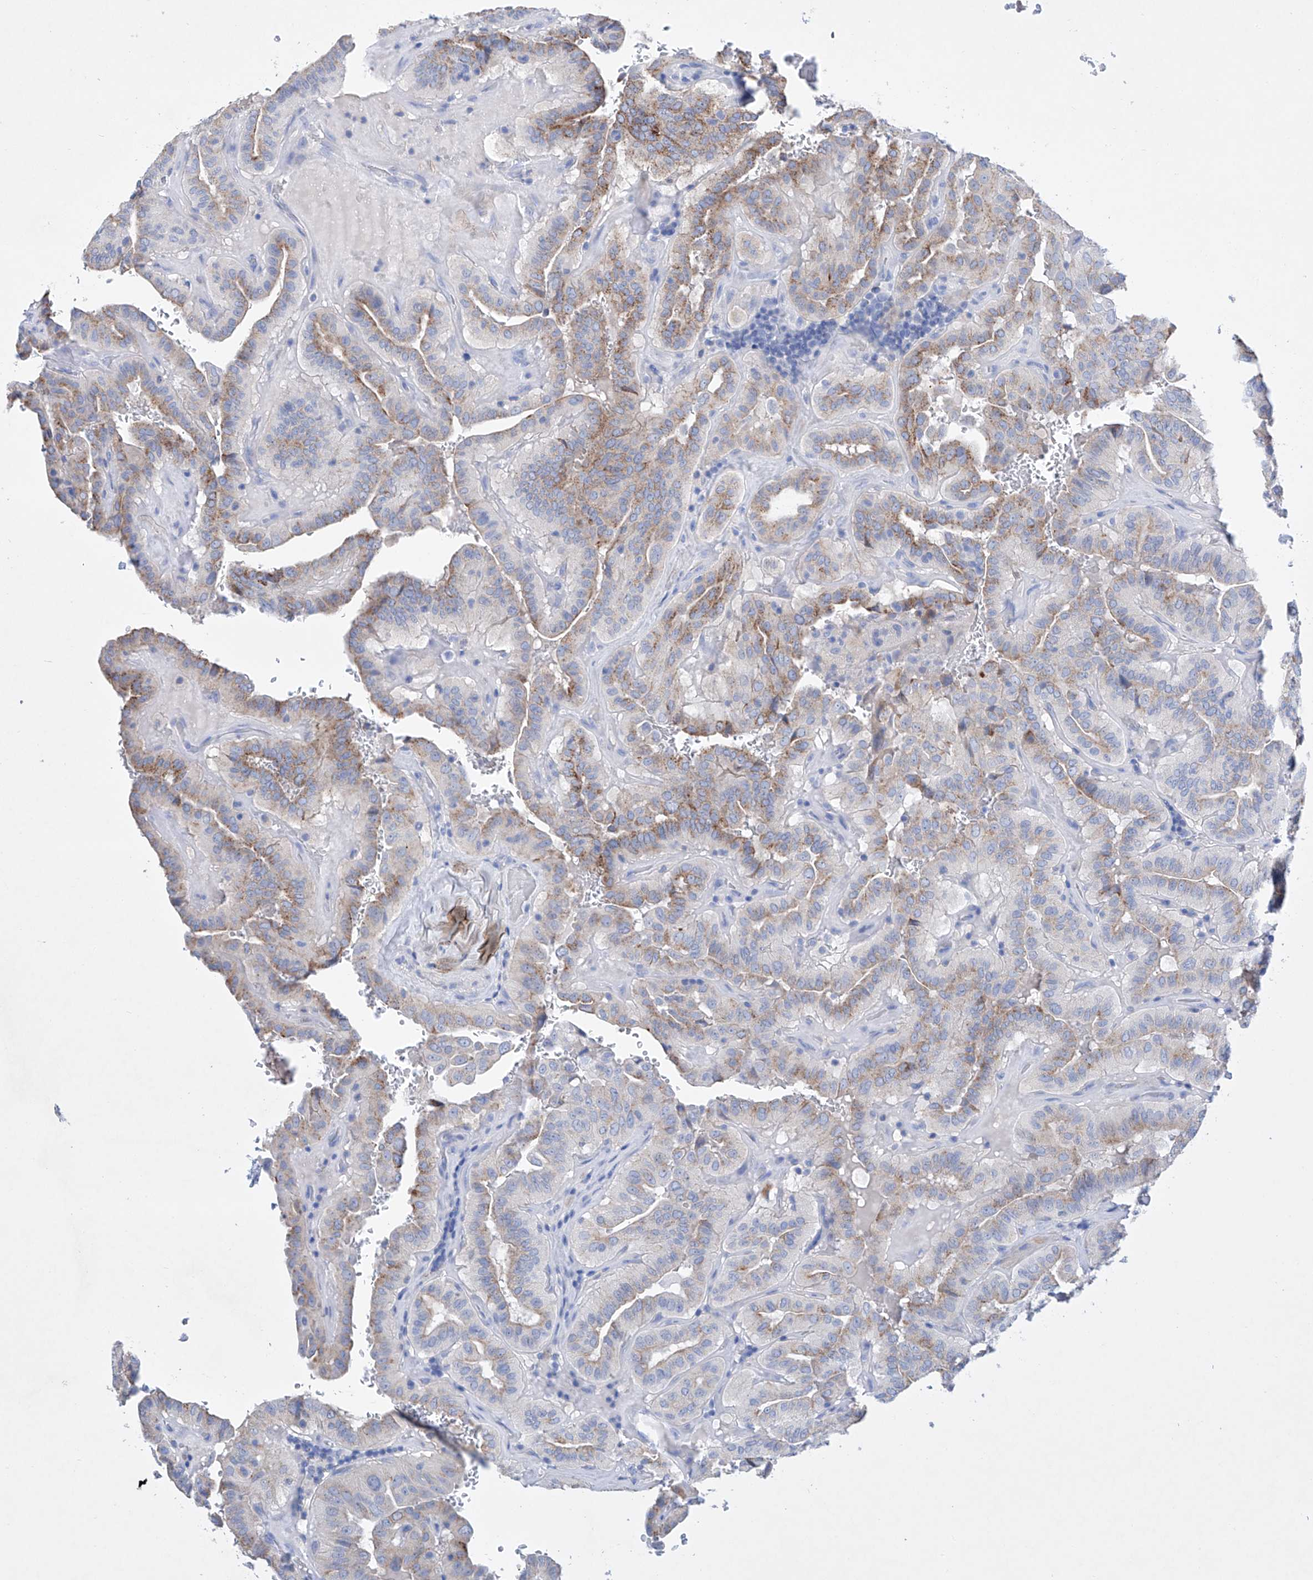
{"staining": {"intensity": "weak", "quantity": "25%-75%", "location": "cytoplasmic/membranous"}, "tissue": "thyroid cancer", "cell_type": "Tumor cells", "image_type": "cancer", "snomed": [{"axis": "morphology", "description": "Papillary adenocarcinoma, NOS"}, {"axis": "topography", "description": "Thyroid gland"}], "caption": "IHC of thyroid papillary adenocarcinoma displays low levels of weak cytoplasmic/membranous positivity in approximately 25%-75% of tumor cells.", "gene": "LURAP1", "patient": {"sex": "male", "age": 77}}